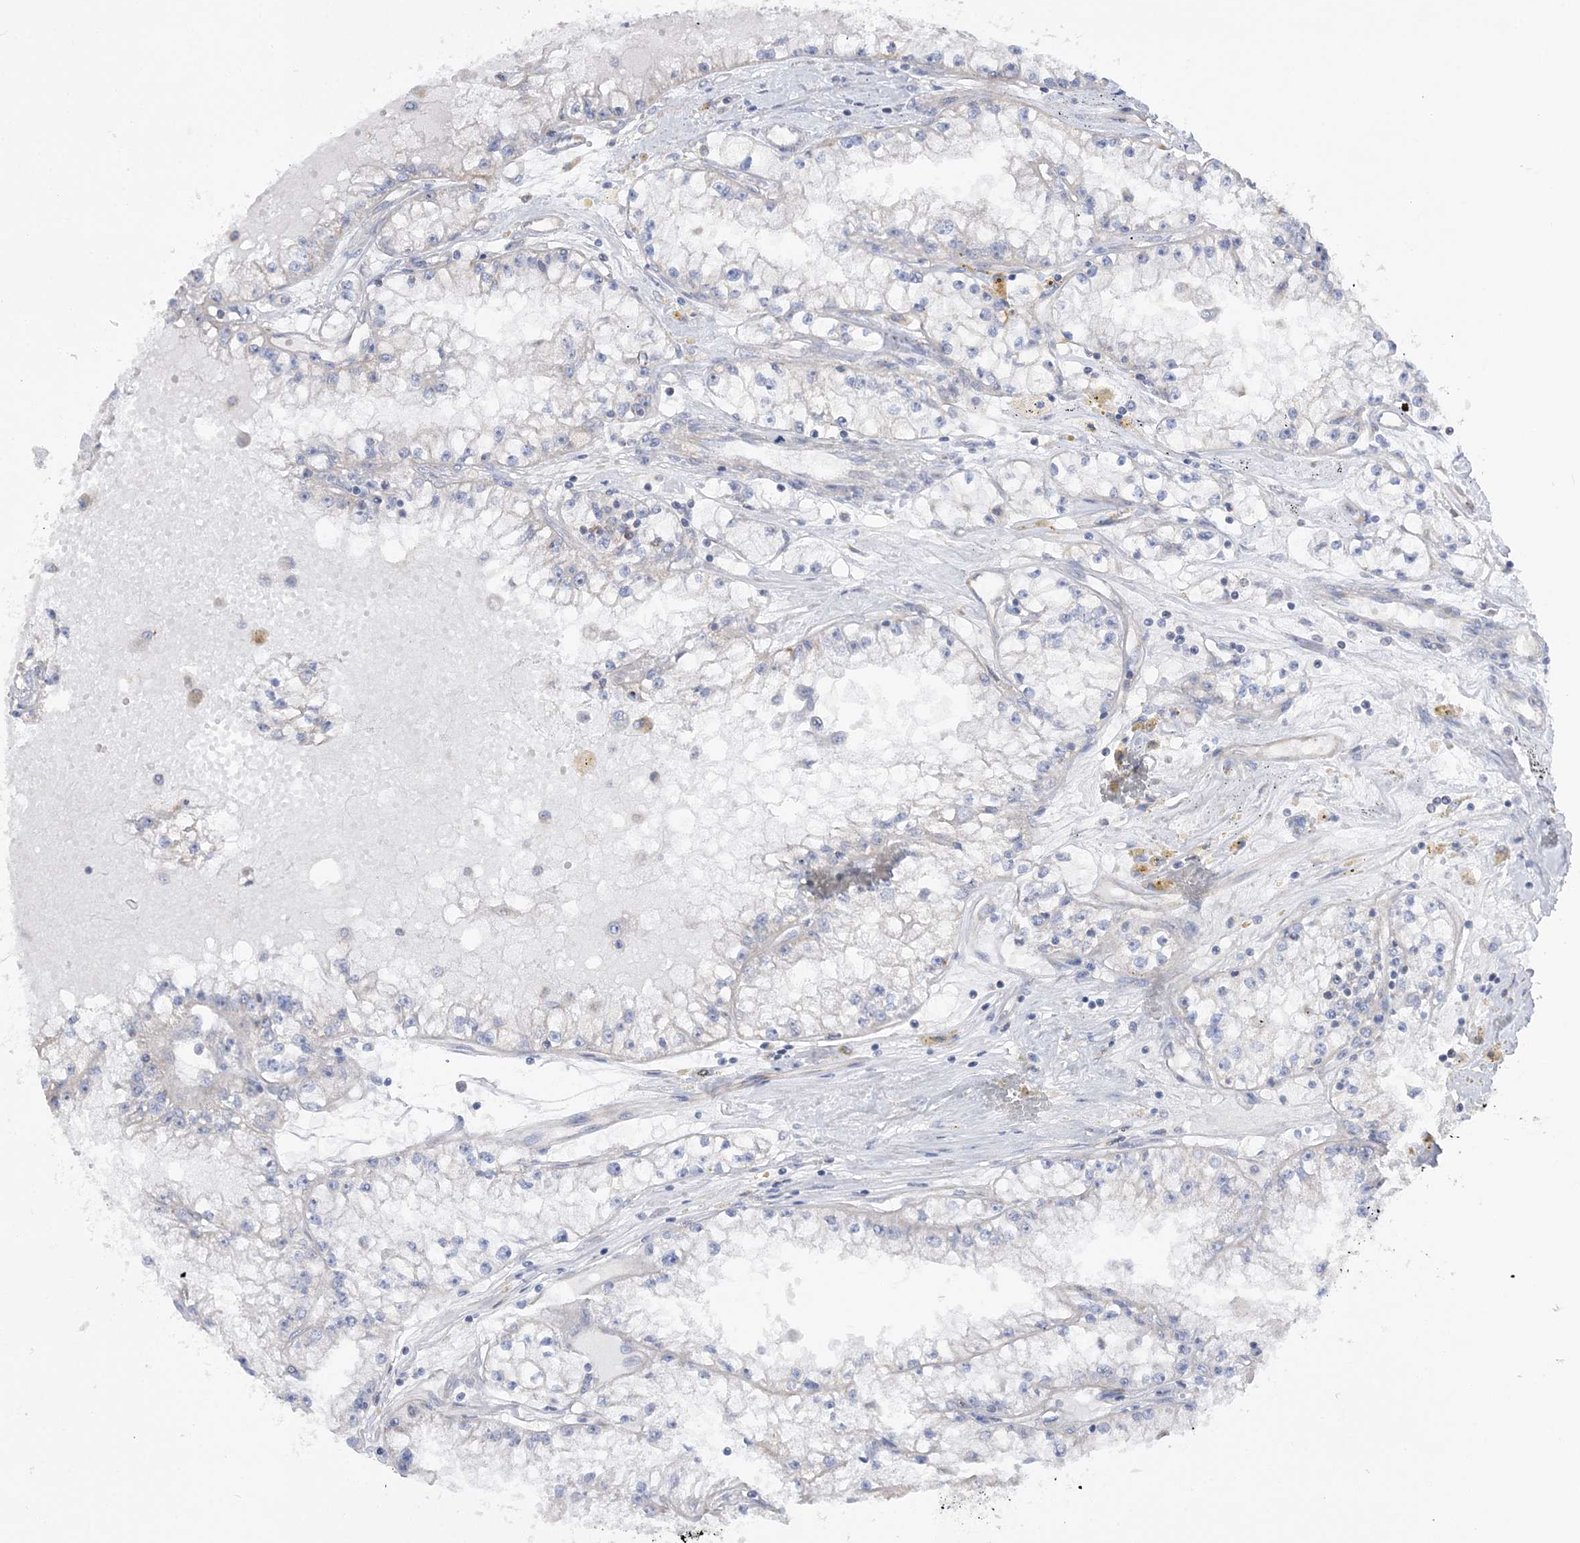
{"staining": {"intensity": "negative", "quantity": "none", "location": "none"}, "tissue": "renal cancer", "cell_type": "Tumor cells", "image_type": "cancer", "snomed": [{"axis": "morphology", "description": "Adenocarcinoma, NOS"}, {"axis": "topography", "description": "Kidney"}], "caption": "IHC histopathology image of neoplastic tissue: renal cancer (adenocarcinoma) stained with DAB (3,3'-diaminobenzidine) shows no significant protein staining in tumor cells. (DAB IHC visualized using brightfield microscopy, high magnification).", "gene": "MMADHC", "patient": {"sex": "male", "age": 56}}